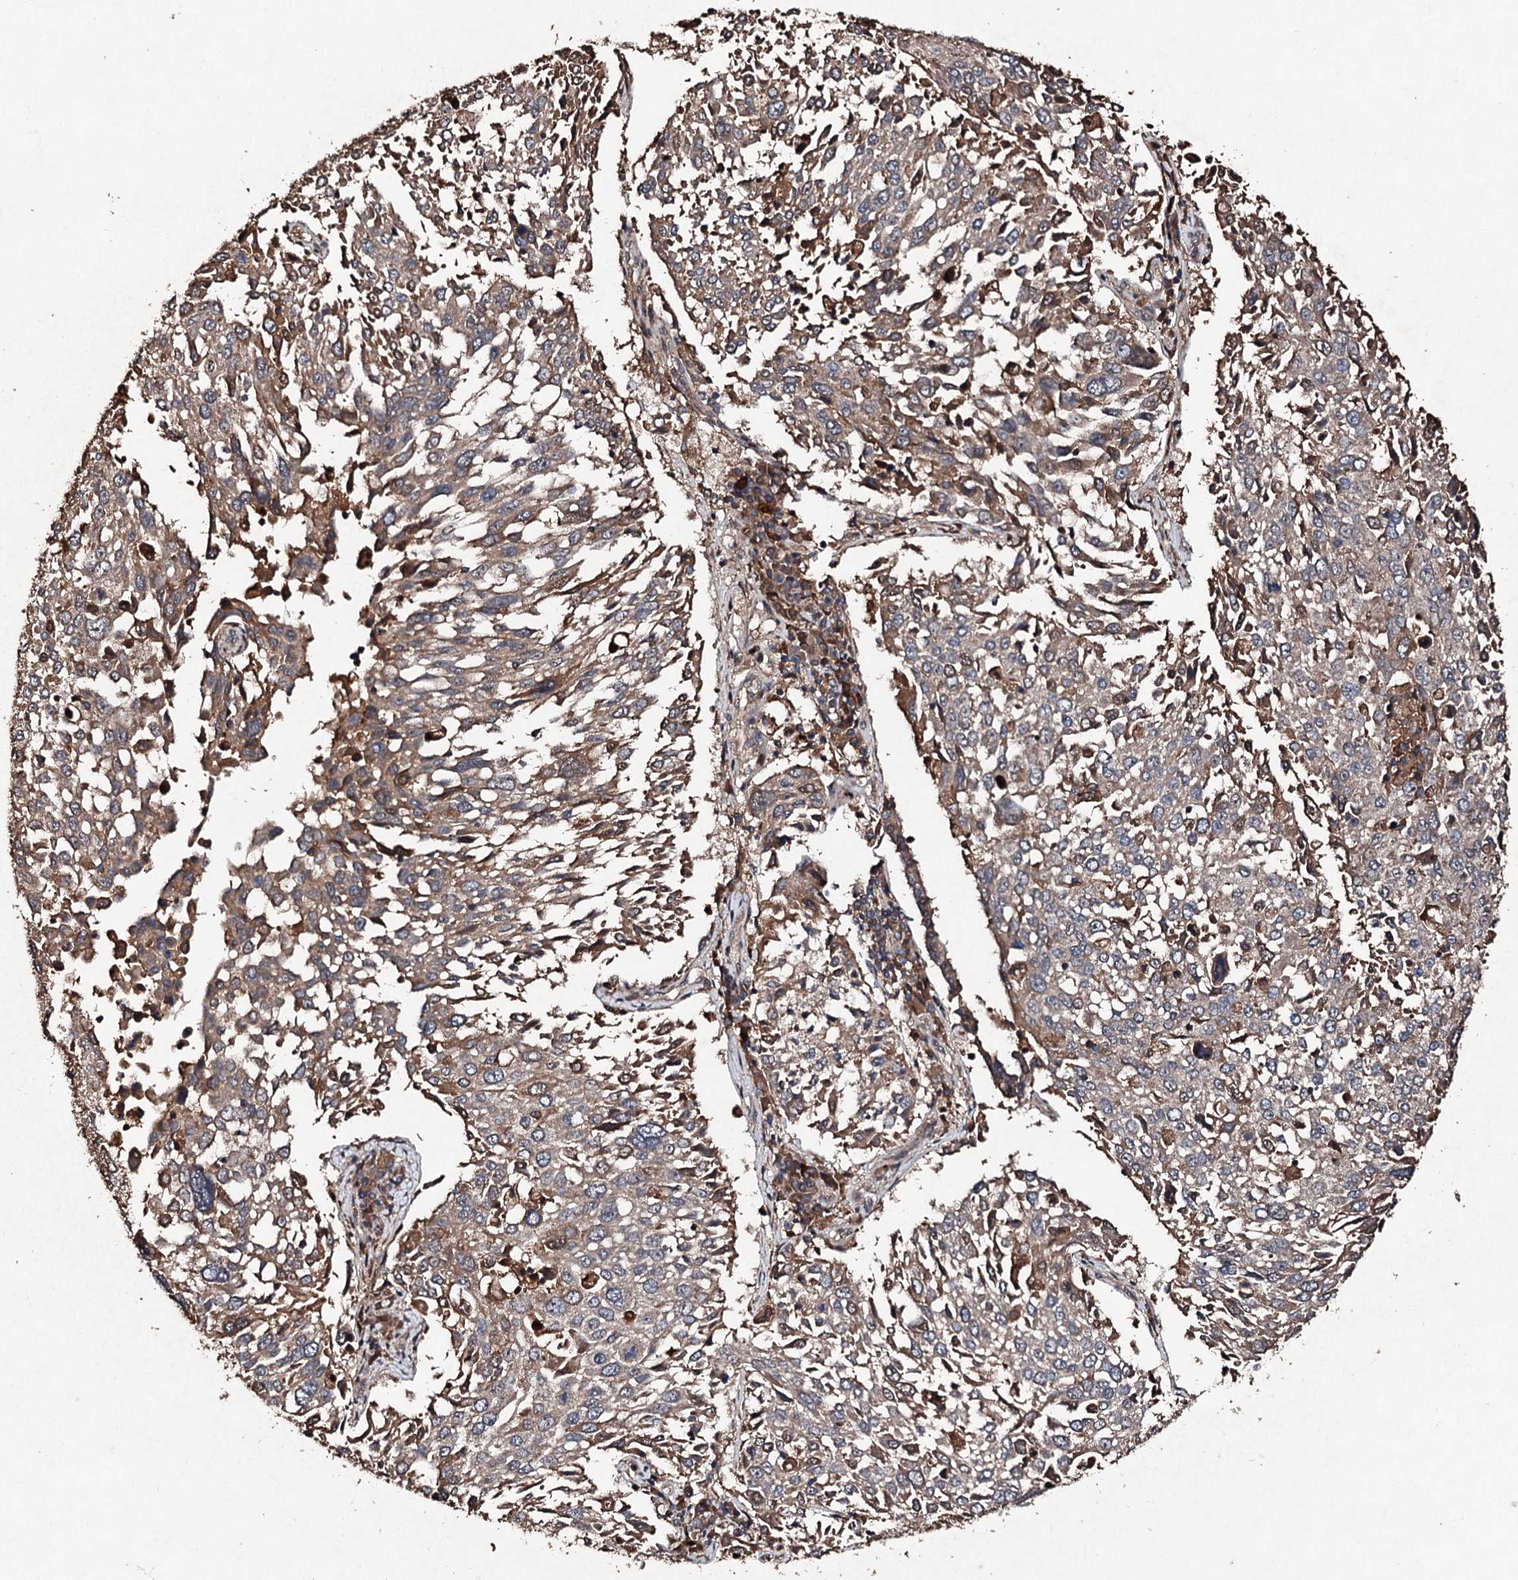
{"staining": {"intensity": "moderate", "quantity": "25%-75%", "location": "cytoplasmic/membranous"}, "tissue": "lung cancer", "cell_type": "Tumor cells", "image_type": "cancer", "snomed": [{"axis": "morphology", "description": "Squamous cell carcinoma, NOS"}, {"axis": "topography", "description": "Lung"}], "caption": "Immunohistochemistry image of lung squamous cell carcinoma stained for a protein (brown), which reveals medium levels of moderate cytoplasmic/membranous positivity in approximately 25%-75% of tumor cells.", "gene": "KERA", "patient": {"sex": "male", "age": 65}}